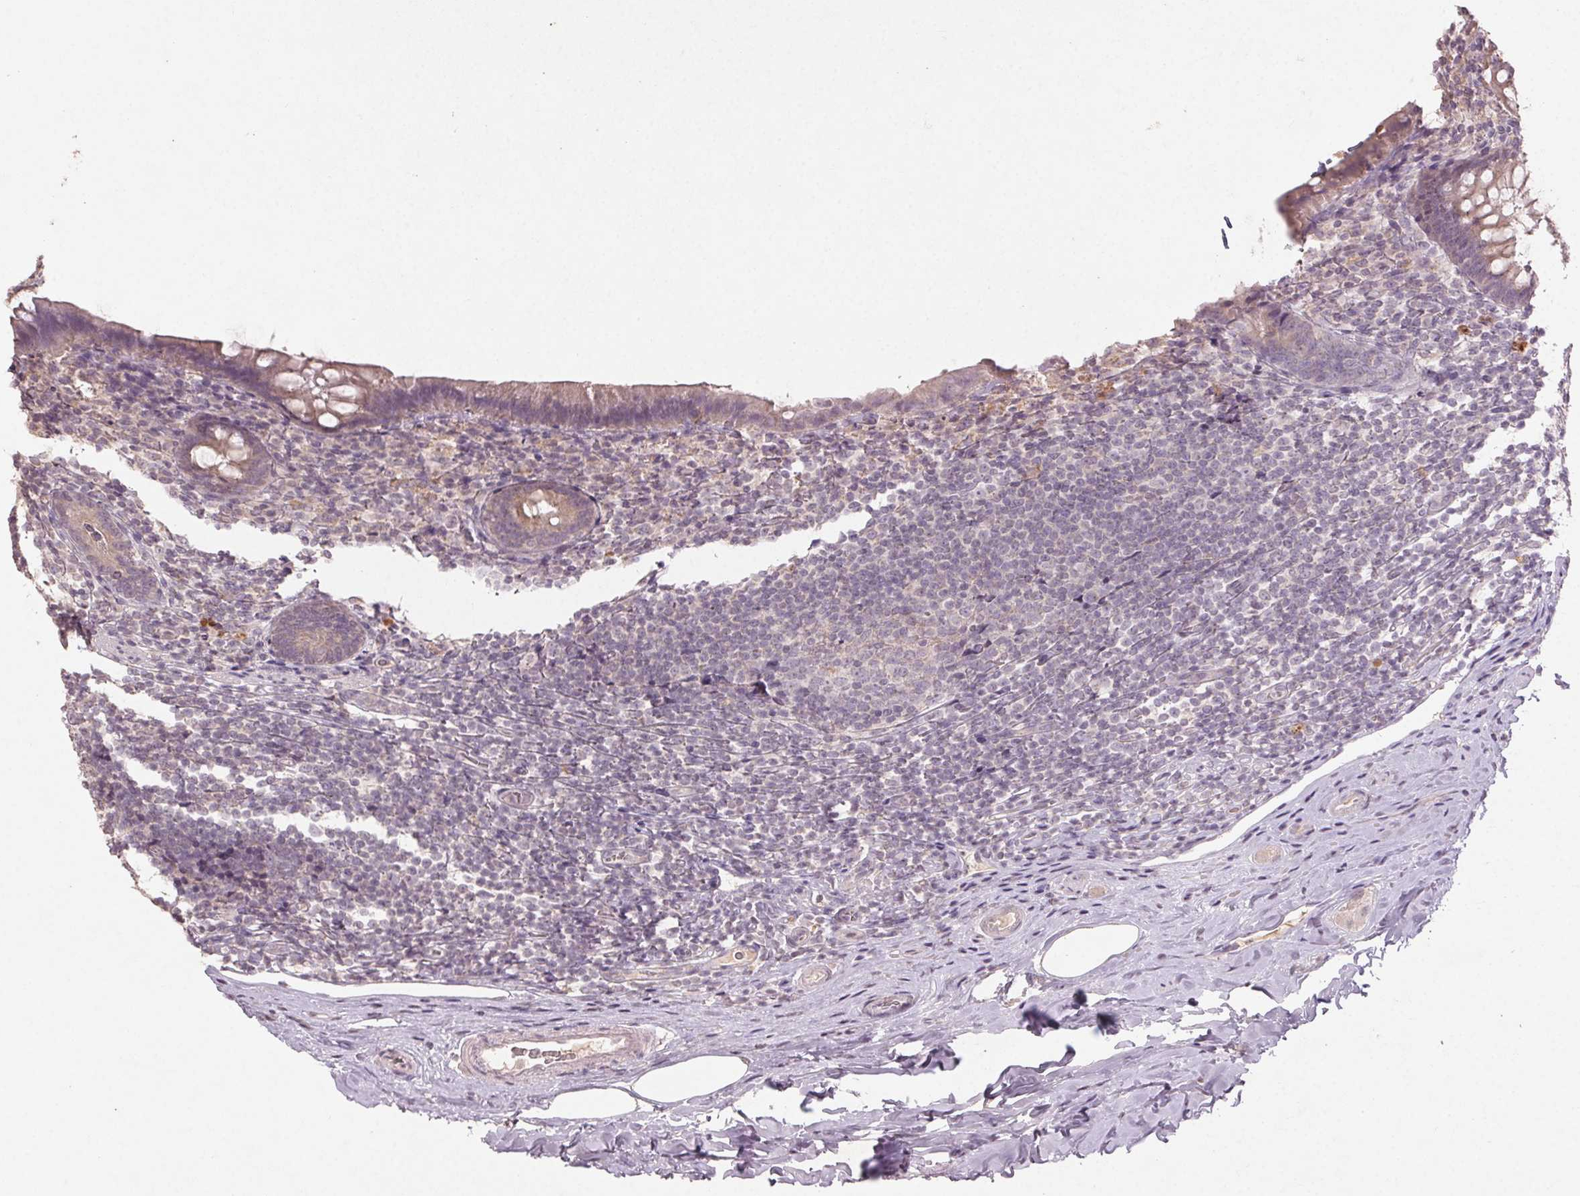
{"staining": {"intensity": "weak", "quantity": "<25%", "location": "cytoplasmic/membranous"}, "tissue": "appendix", "cell_type": "Glandular cells", "image_type": "normal", "snomed": [{"axis": "morphology", "description": "Normal tissue, NOS"}, {"axis": "topography", "description": "Appendix"}], "caption": "A photomicrograph of human appendix is negative for staining in glandular cells. (DAB (3,3'-diaminobenzidine) immunohistochemistry with hematoxylin counter stain).", "gene": "ENSG00000255641", "patient": {"sex": "male", "age": 47}}